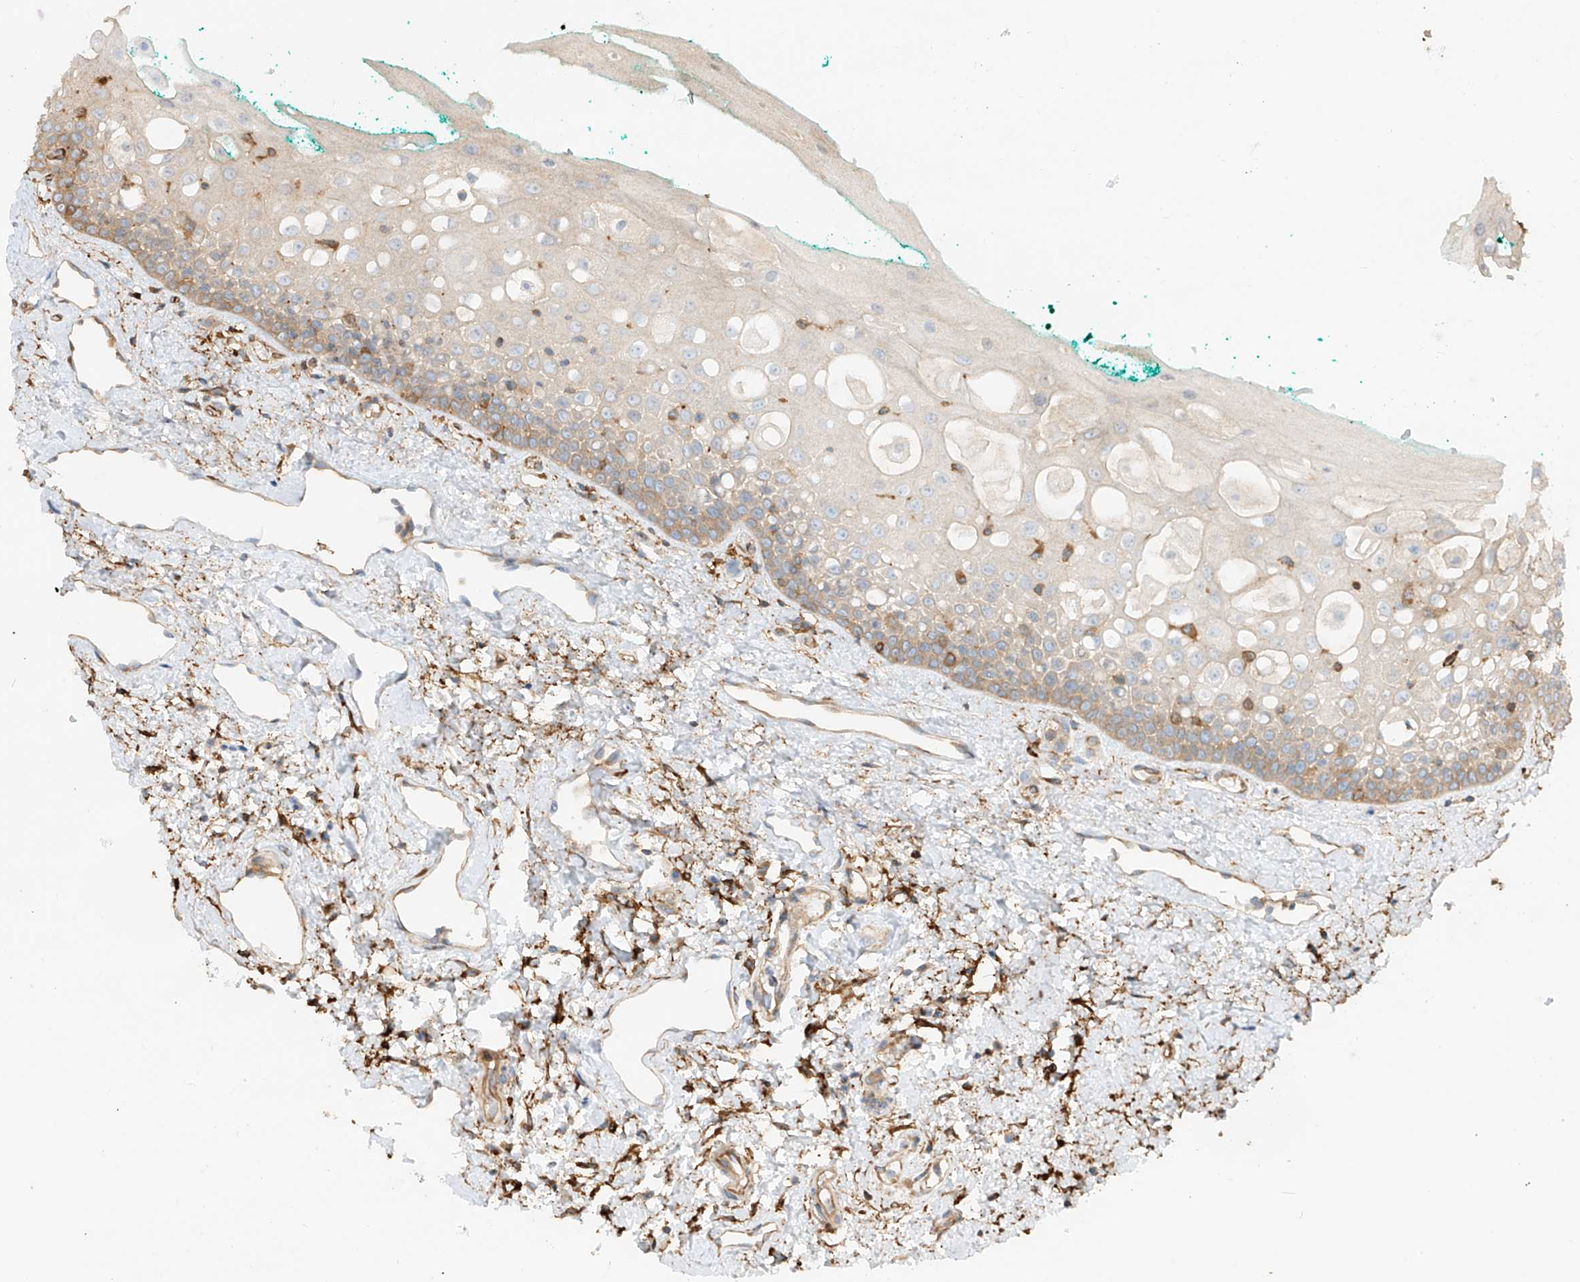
{"staining": {"intensity": "moderate", "quantity": "25%-75%", "location": "cytoplasmic/membranous"}, "tissue": "oral mucosa", "cell_type": "Squamous epithelial cells", "image_type": "normal", "snomed": [{"axis": "morphology", "description": "Normal tissue, NOS"}, {"axis": "topography", "description": "Oral tissue"}], "caption": "Protein expression by immunohistochemistry reveals moderate cytoplasmic/membranous staining in approximately 25%-75% of squamous epithelial cells in benign oral mucosa.", "gene": "SNX9", "patient": {"sex": "female", "age": 70}}